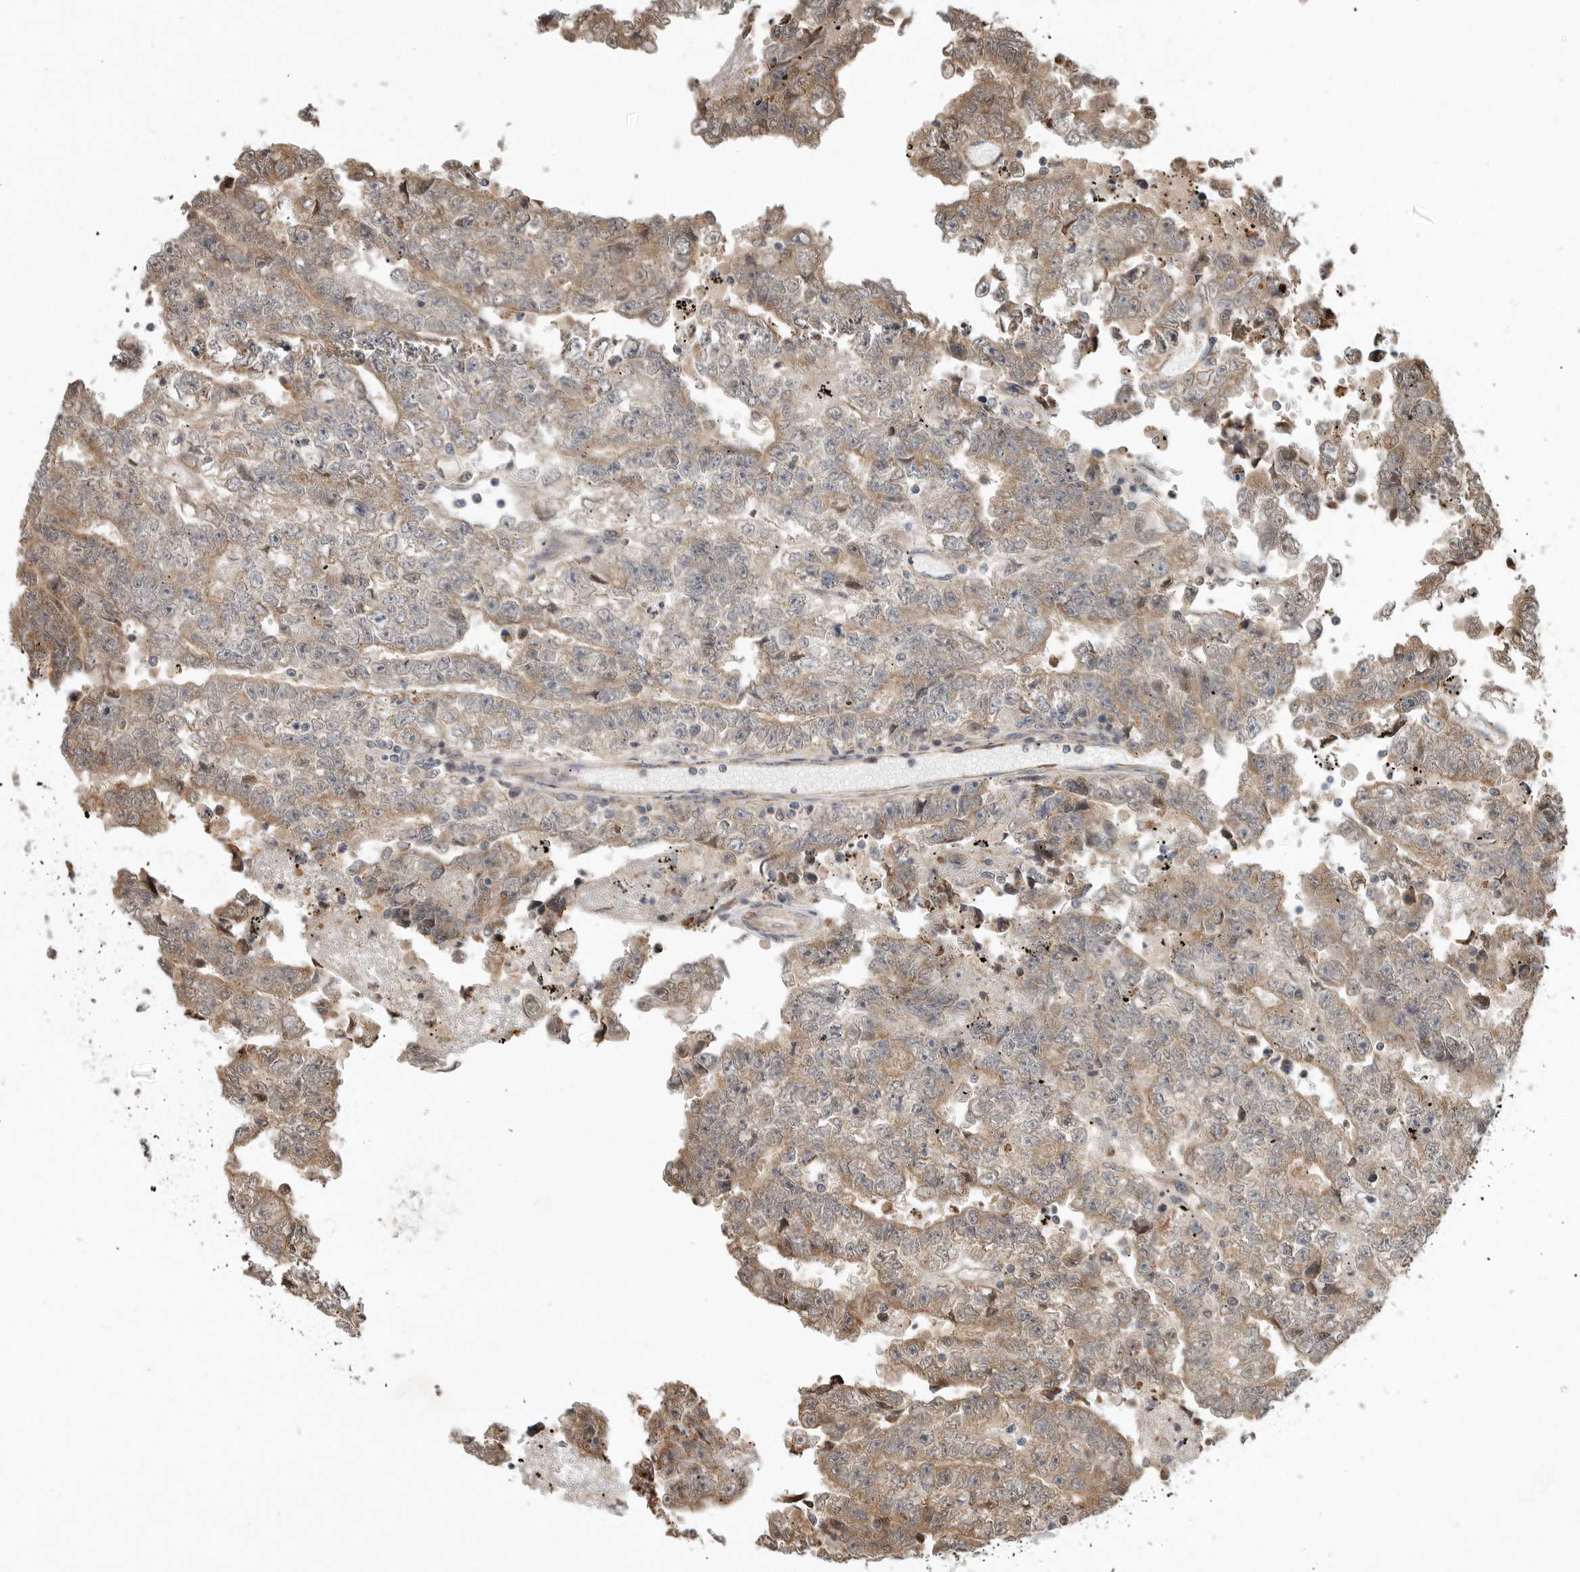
{"staining": {"intensity": "weak", "quantity": ">75%", "location": "cytoplasmic/membranous"}, "tissue": "testis cancer", "cell_type": "Tumor cells", "image_type": "cancer", "snomed": [{"axis": "morphology", "description": "Carcinoma, Embryonal, NOS"}, {"axis": "topography", "description": "Testis"}], "caption": "Embryonal carcinoma (testis) was stained to show a protein in brown. There is low levels of weak cytoplasmic/membranous expression in approximately >75% of tumor cells.", "gene": "GCNT2", "patient": {"sex": "male", "age": 25}}